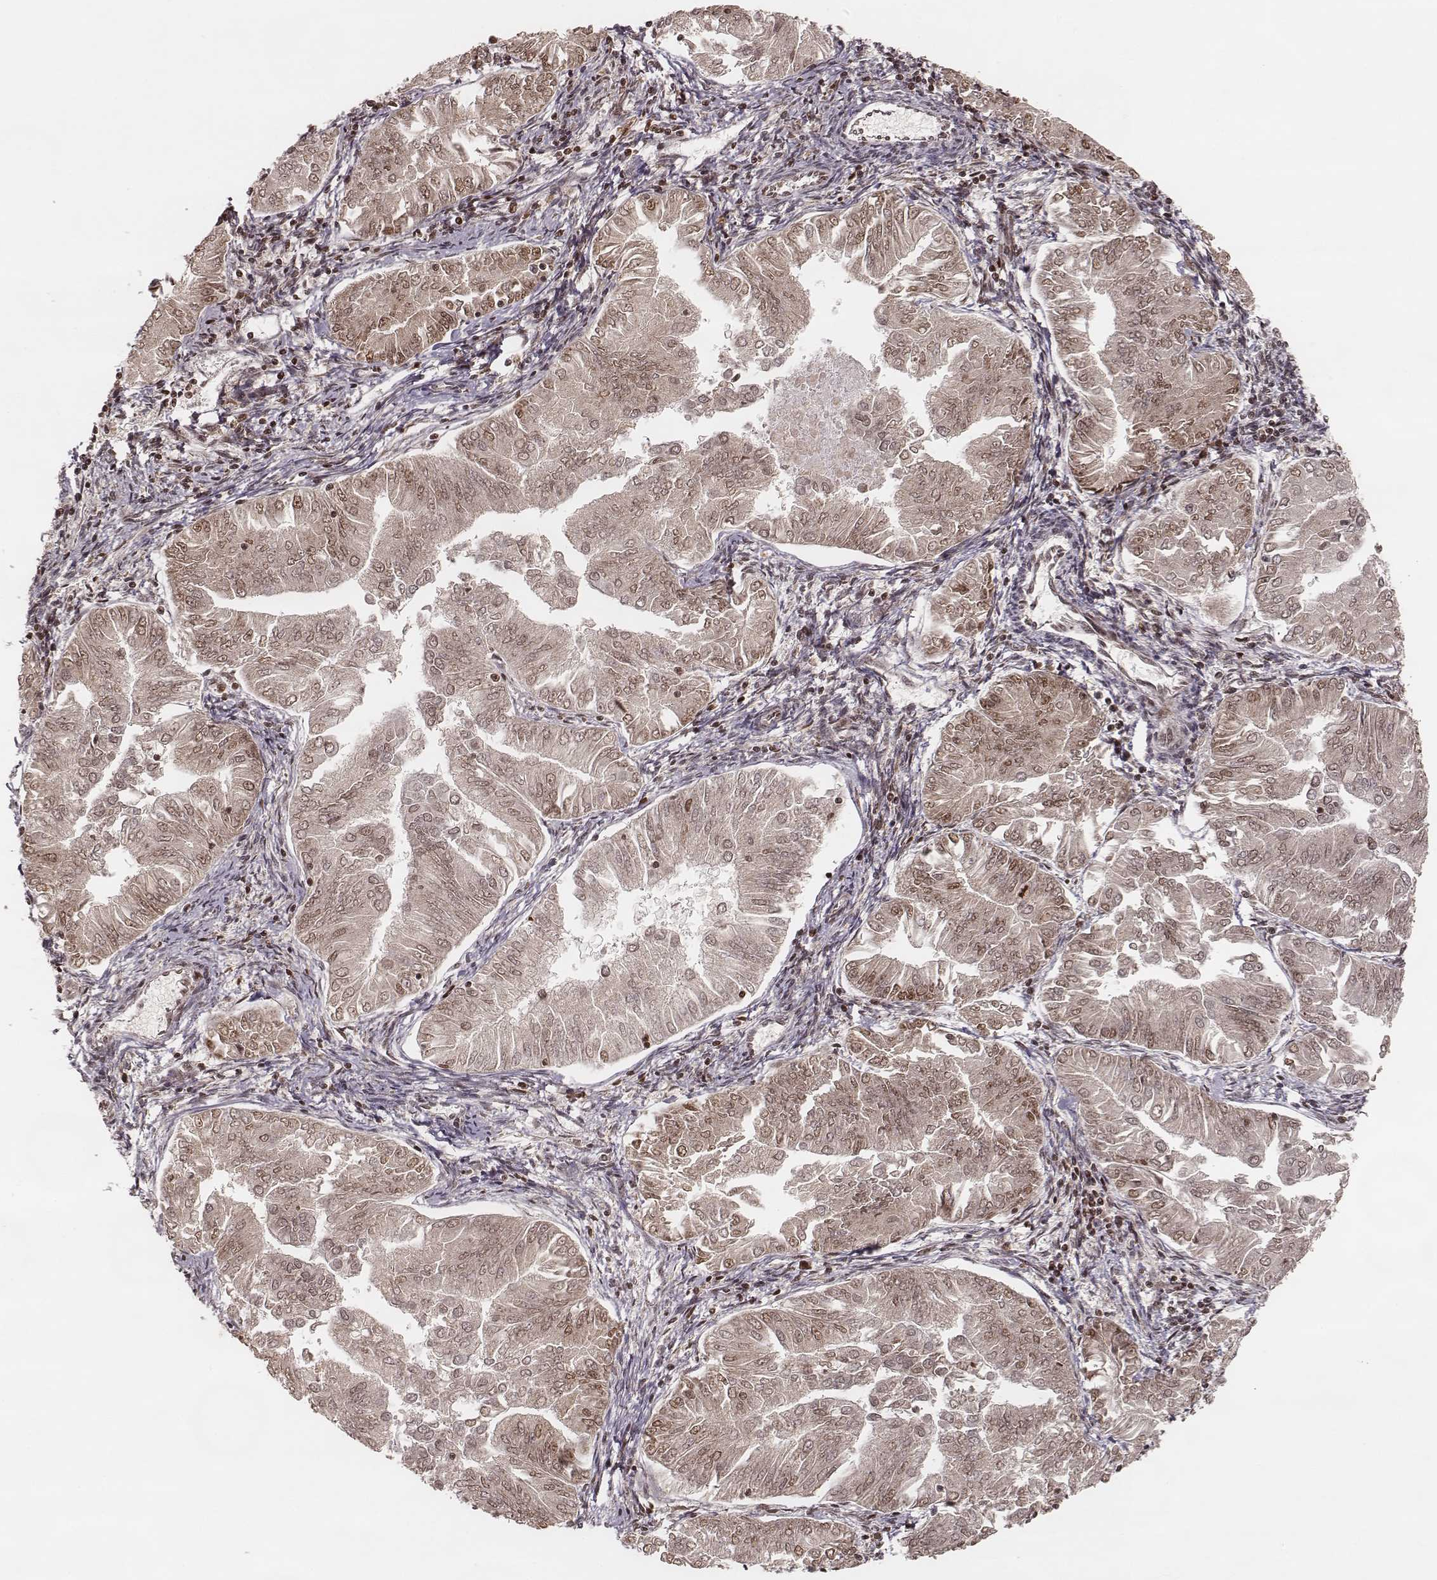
{"staining": {"intensity": "moderate", "quantity": ">75%", "location": "nuclear"}, "tissue": "endometrial cancer", "cell_type": "Tumor cells", "image_type": "cancer", "snomed": [{"axis": "morphology", "description": "Adenocarcinoma, NOS"}, {"axis": "topography", "description": "Endometrium"}], "caption": "The immunohistochemical stain highlights moderate nuclear expression in tumor cells of endometrial cancer (adenocarcinoma) tissue.", "gene": "PARP1", "patient": {"sex": "female", "age": 53}}